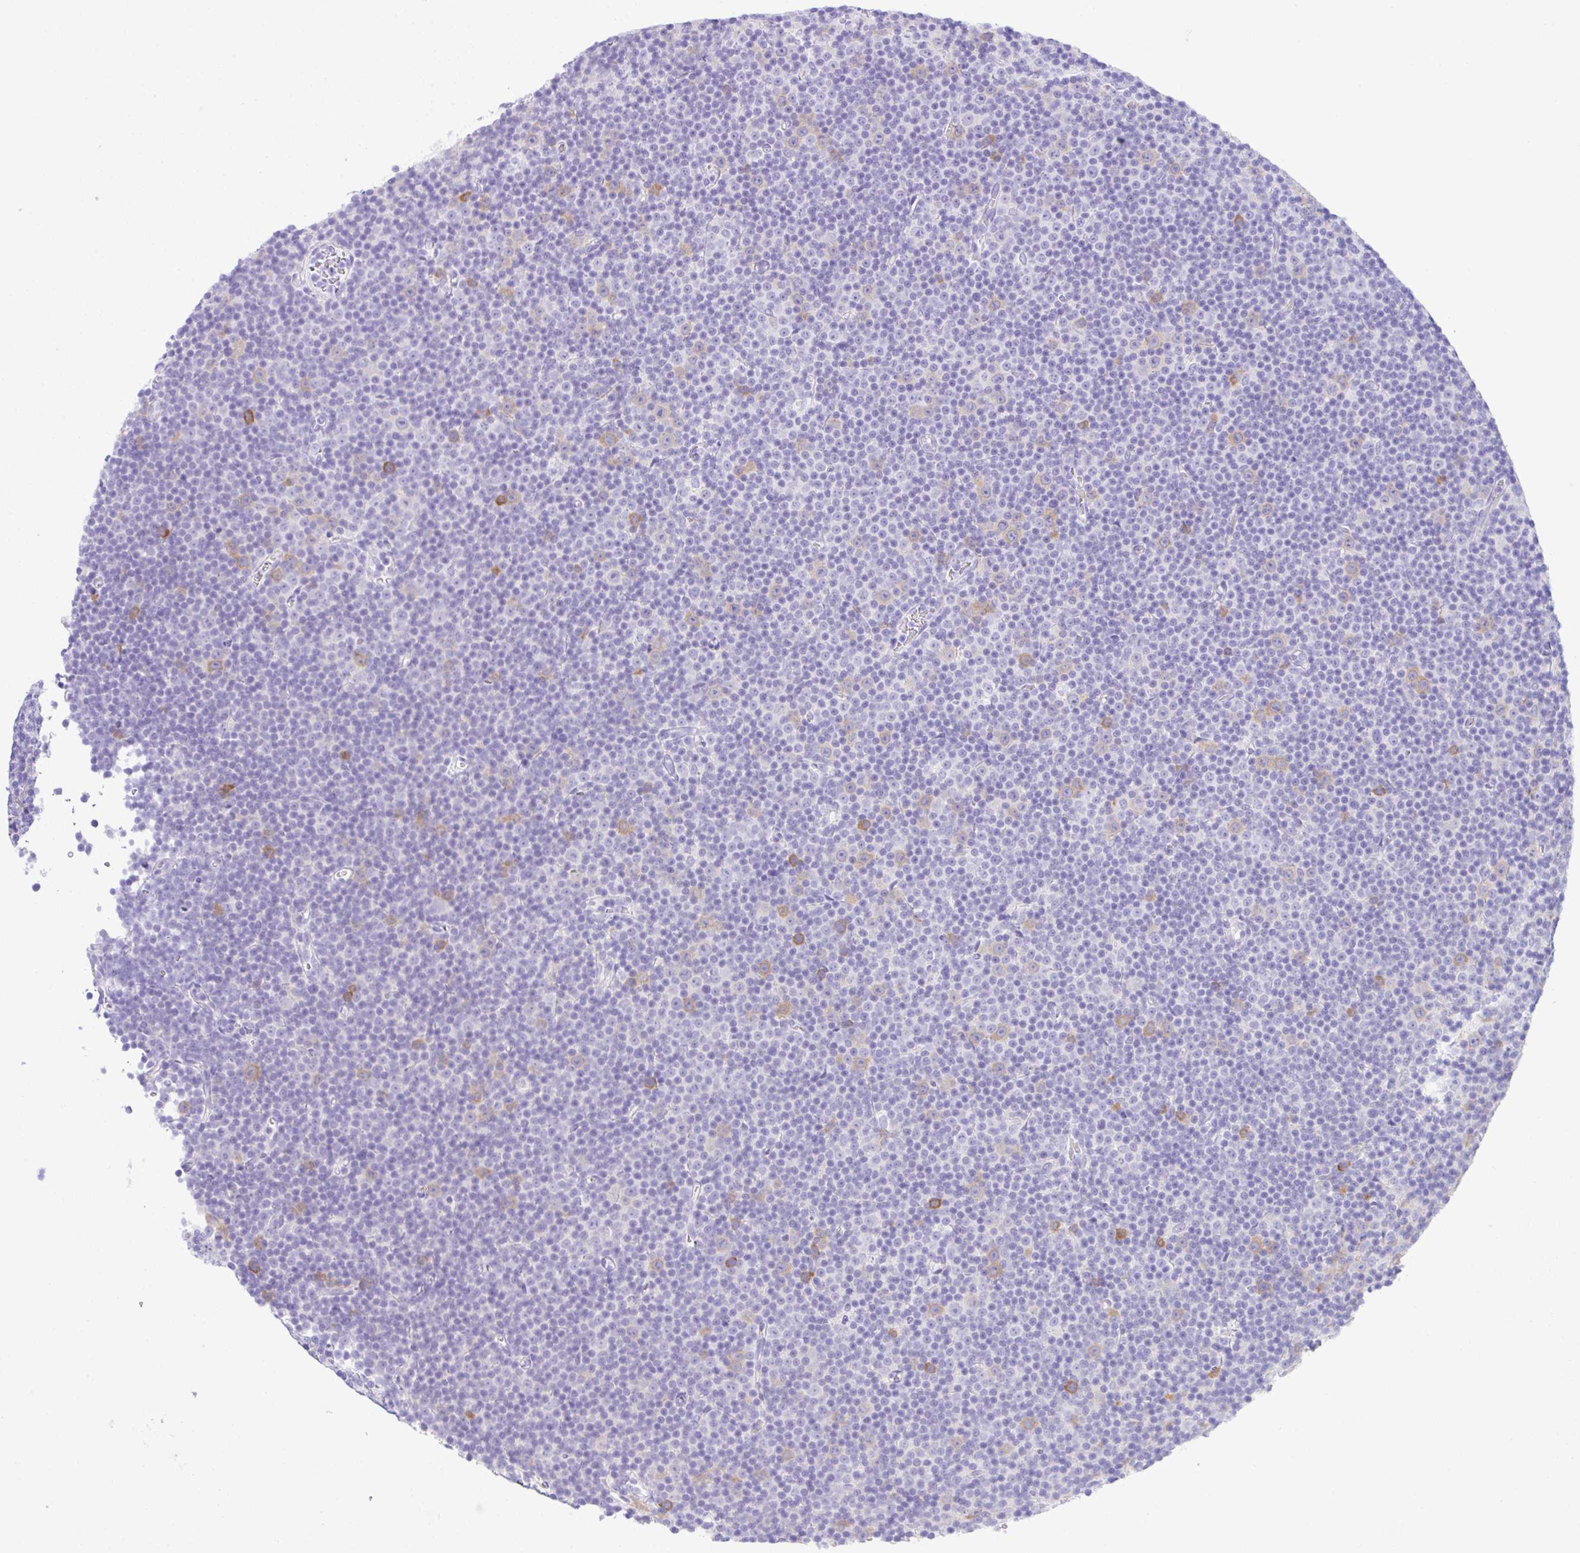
{"staining": {"intensity": "weak", "quantity": "<25%", "location": "cytoplasmic/membranous"}, "tissue": "lymphoma", "cell_type": "Tumor cells", "image_type": "cancer", "snomed": [{"axis": "morphology", "description": "Malignant lymphoma, non-Hodgkin's type, Low grade"}, {"axis": "topography", "description": "Lymph node"}], "caption": "Tumor cells show no significant protein positivity in lymphoma.", "gene": "RRM2", "patient": {"sex": "female", "age": 67}}